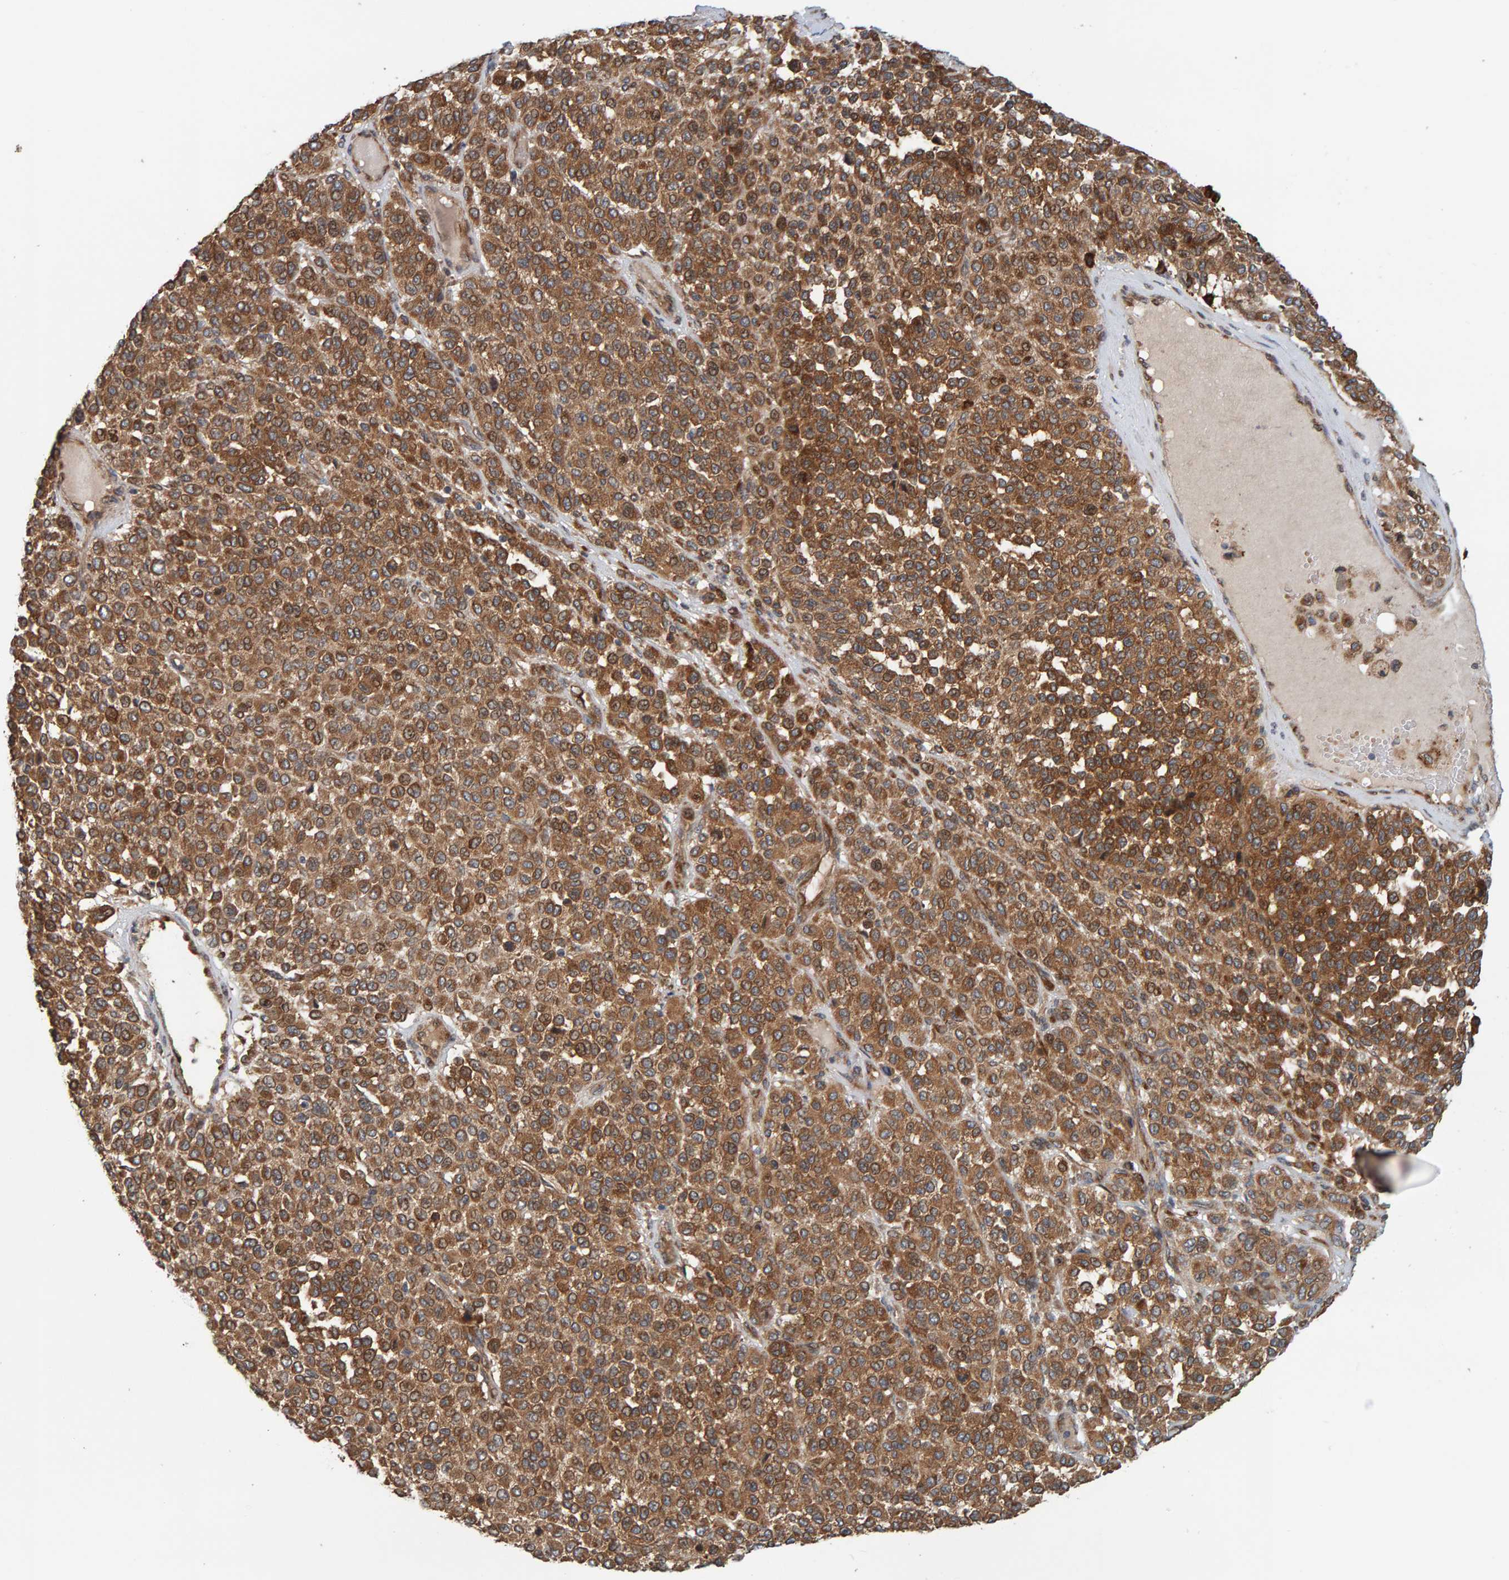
{"staining": {"intensity": "strong", "quantity": ">75%", "location": "cytoplasmic/membranous"}, "tissue": "melanoma", "cell_type": "Tumor cells", "image_type": "cancer", "snomed": [{"axis": "morphology", "description": "Malignant melanoma, Metastatic site"}, {"axis": "topography", "description": "Pancreas"}], "caption": "This micrograph shows melanoma stained with immunohistochemistry to label a protein in brown. The cytoplasmic/membranous of tumor cells show strong positivity for the protein. Nuclei are counter-stained blue.", "gene": "BAIAP2", "patient": {"sex": "female", "age": 30}}